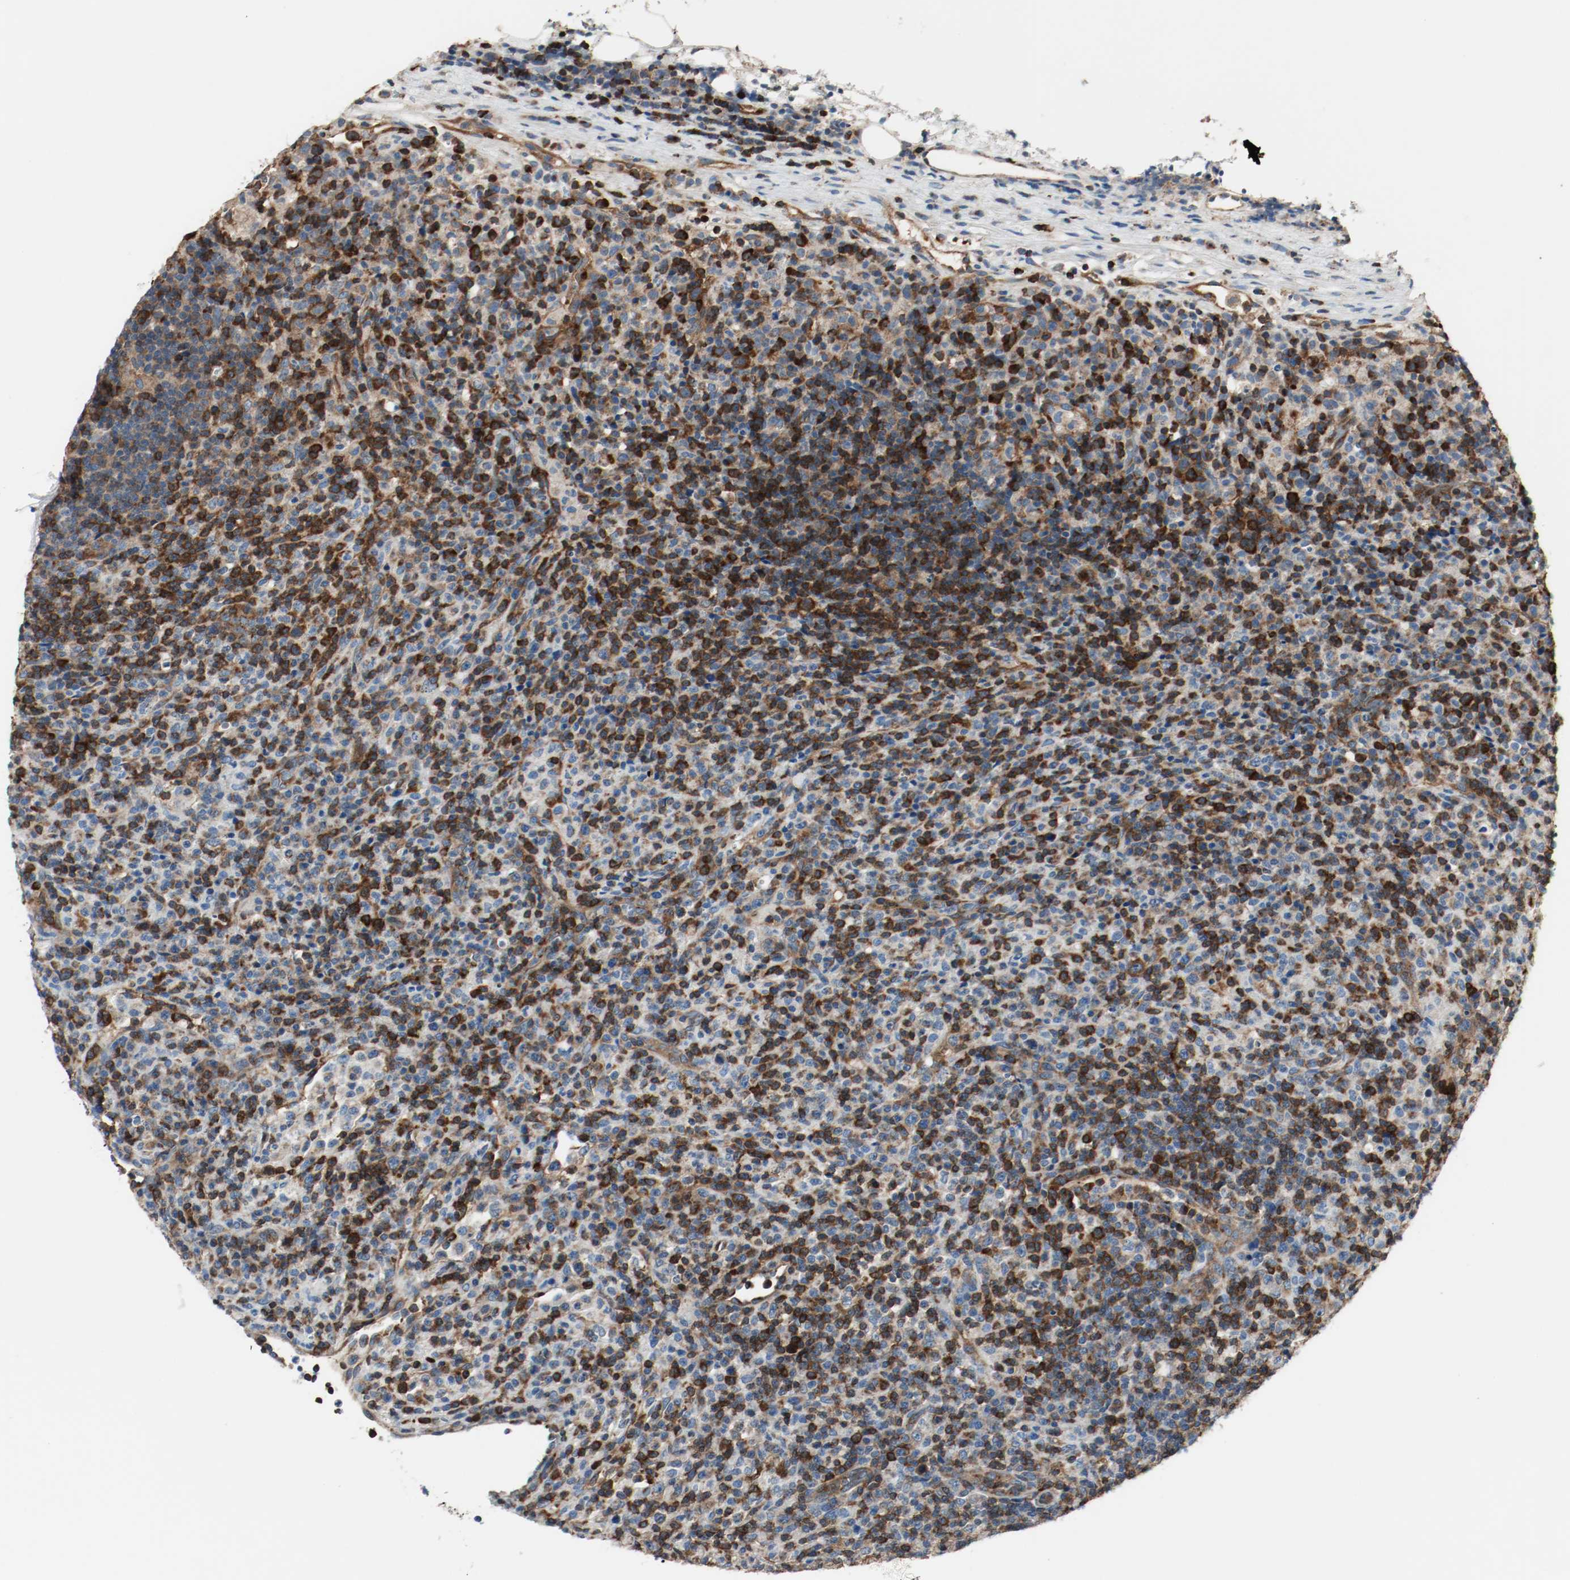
{"staining": {"intensity": "strong", "quantity": "25%-75%", "location": "cytoplasmic/membranous"}, "tissue": "lymphoma", "cell_type": "Tumor cells", "image_type": "cancer", "snomed": [{"axis": "morphology", "description": "Hodgkin's disease, NOS"}, {"axis": "topography", "description": "Lymph node"}], "caption": "Protein positivity by immunohistochemistry displays strong cytoplasmic/membranous expression in approximately 25%-75% of tumor cells in Hodgkin's disease.", "gene": "PLCG1", "patient": {"sex": "male", "age": 65}}